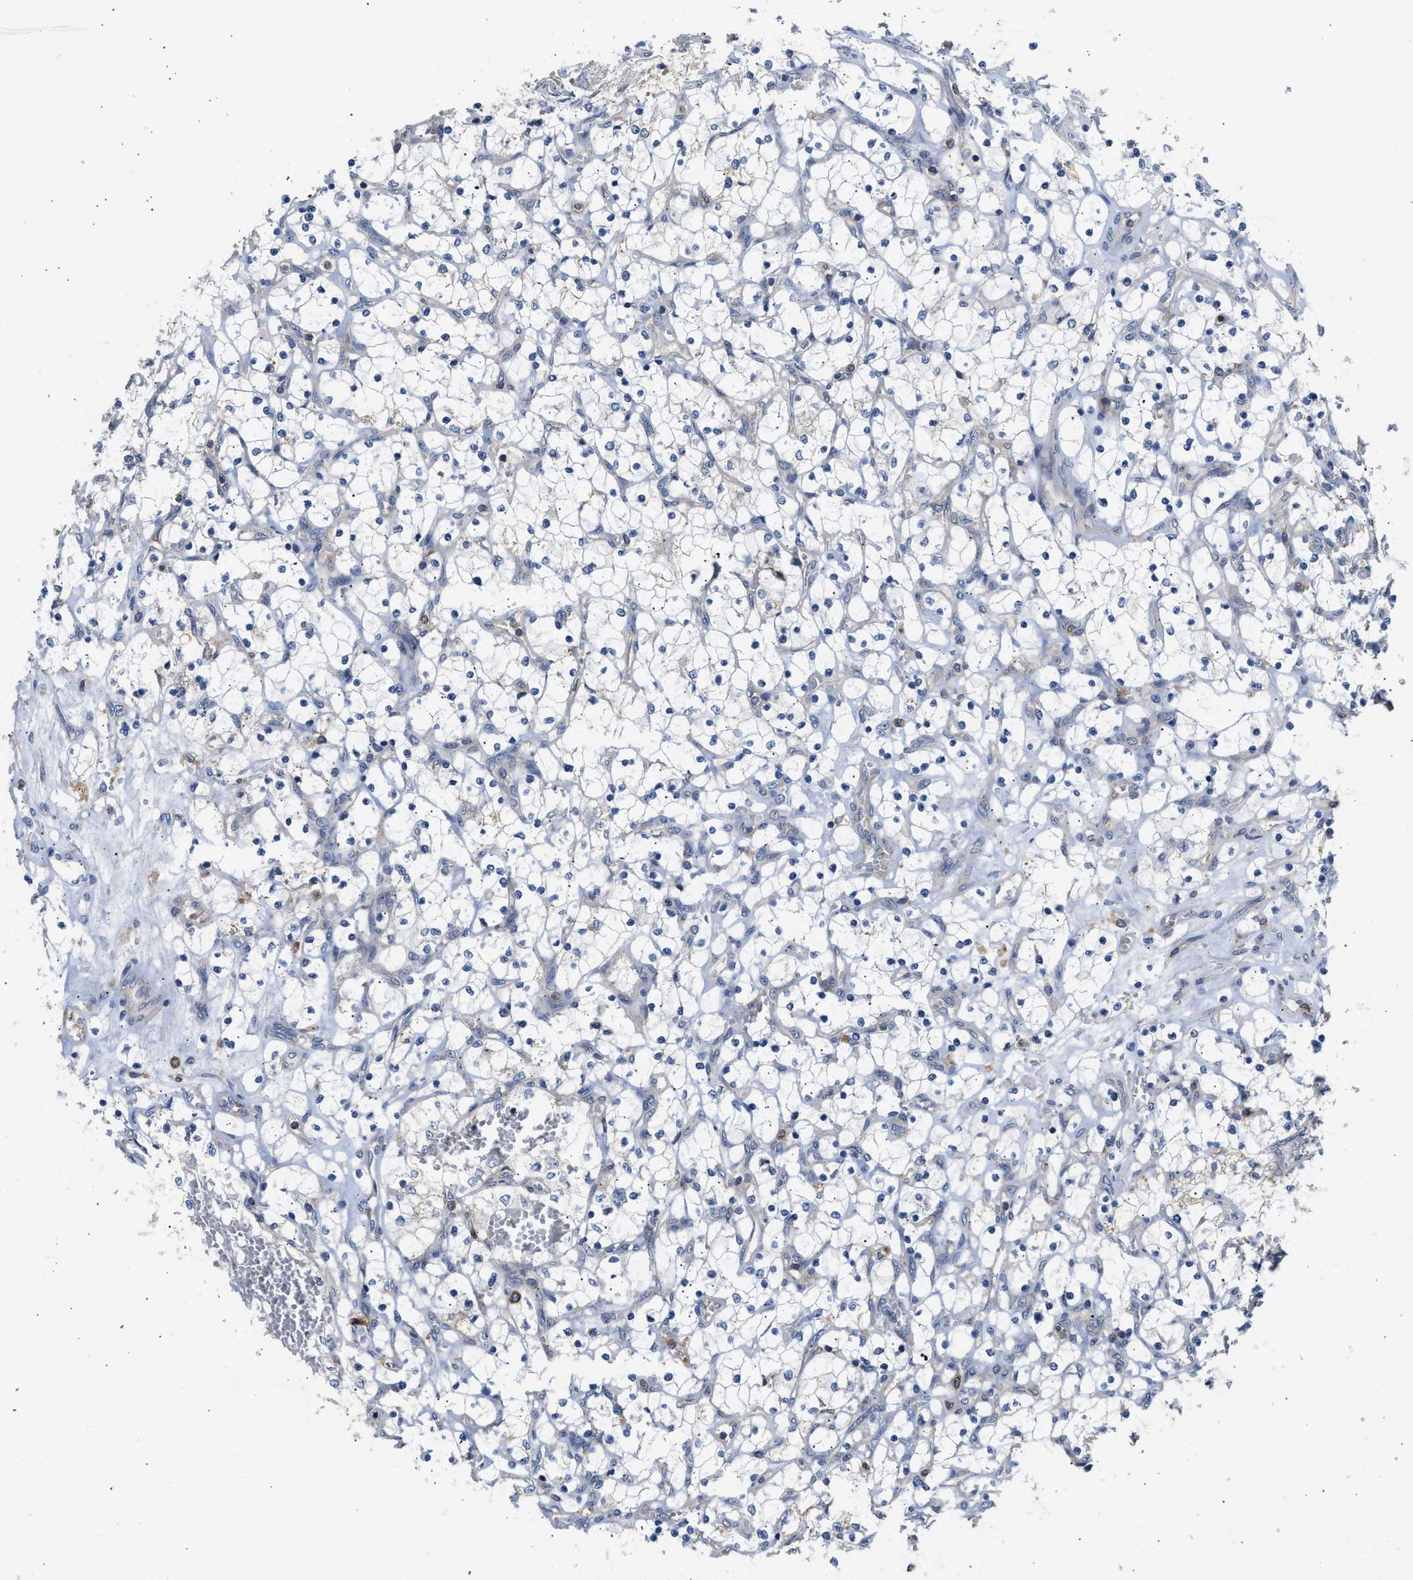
{"staining": {"intensity": "negative", "quantity": "none", "location": "none"}, "tissue": "renal cancer", "cell_type": "Tumor cells", "image_type": "cancer", "snomed": [{"axis": "morphology", "description": "Adenocarcinoma, NOS"}, {"axis": "topography", "description": "Kidney"}], "caption": "Immunohistochemical staining of human renal adenocarcinoma displays no significant staining in tumor cells. (Immunohistochemistry (ihc), brightfield microscopy, high magnification).", "gene": "RAB31", "patient": {"sex": "female", "age": 69}}